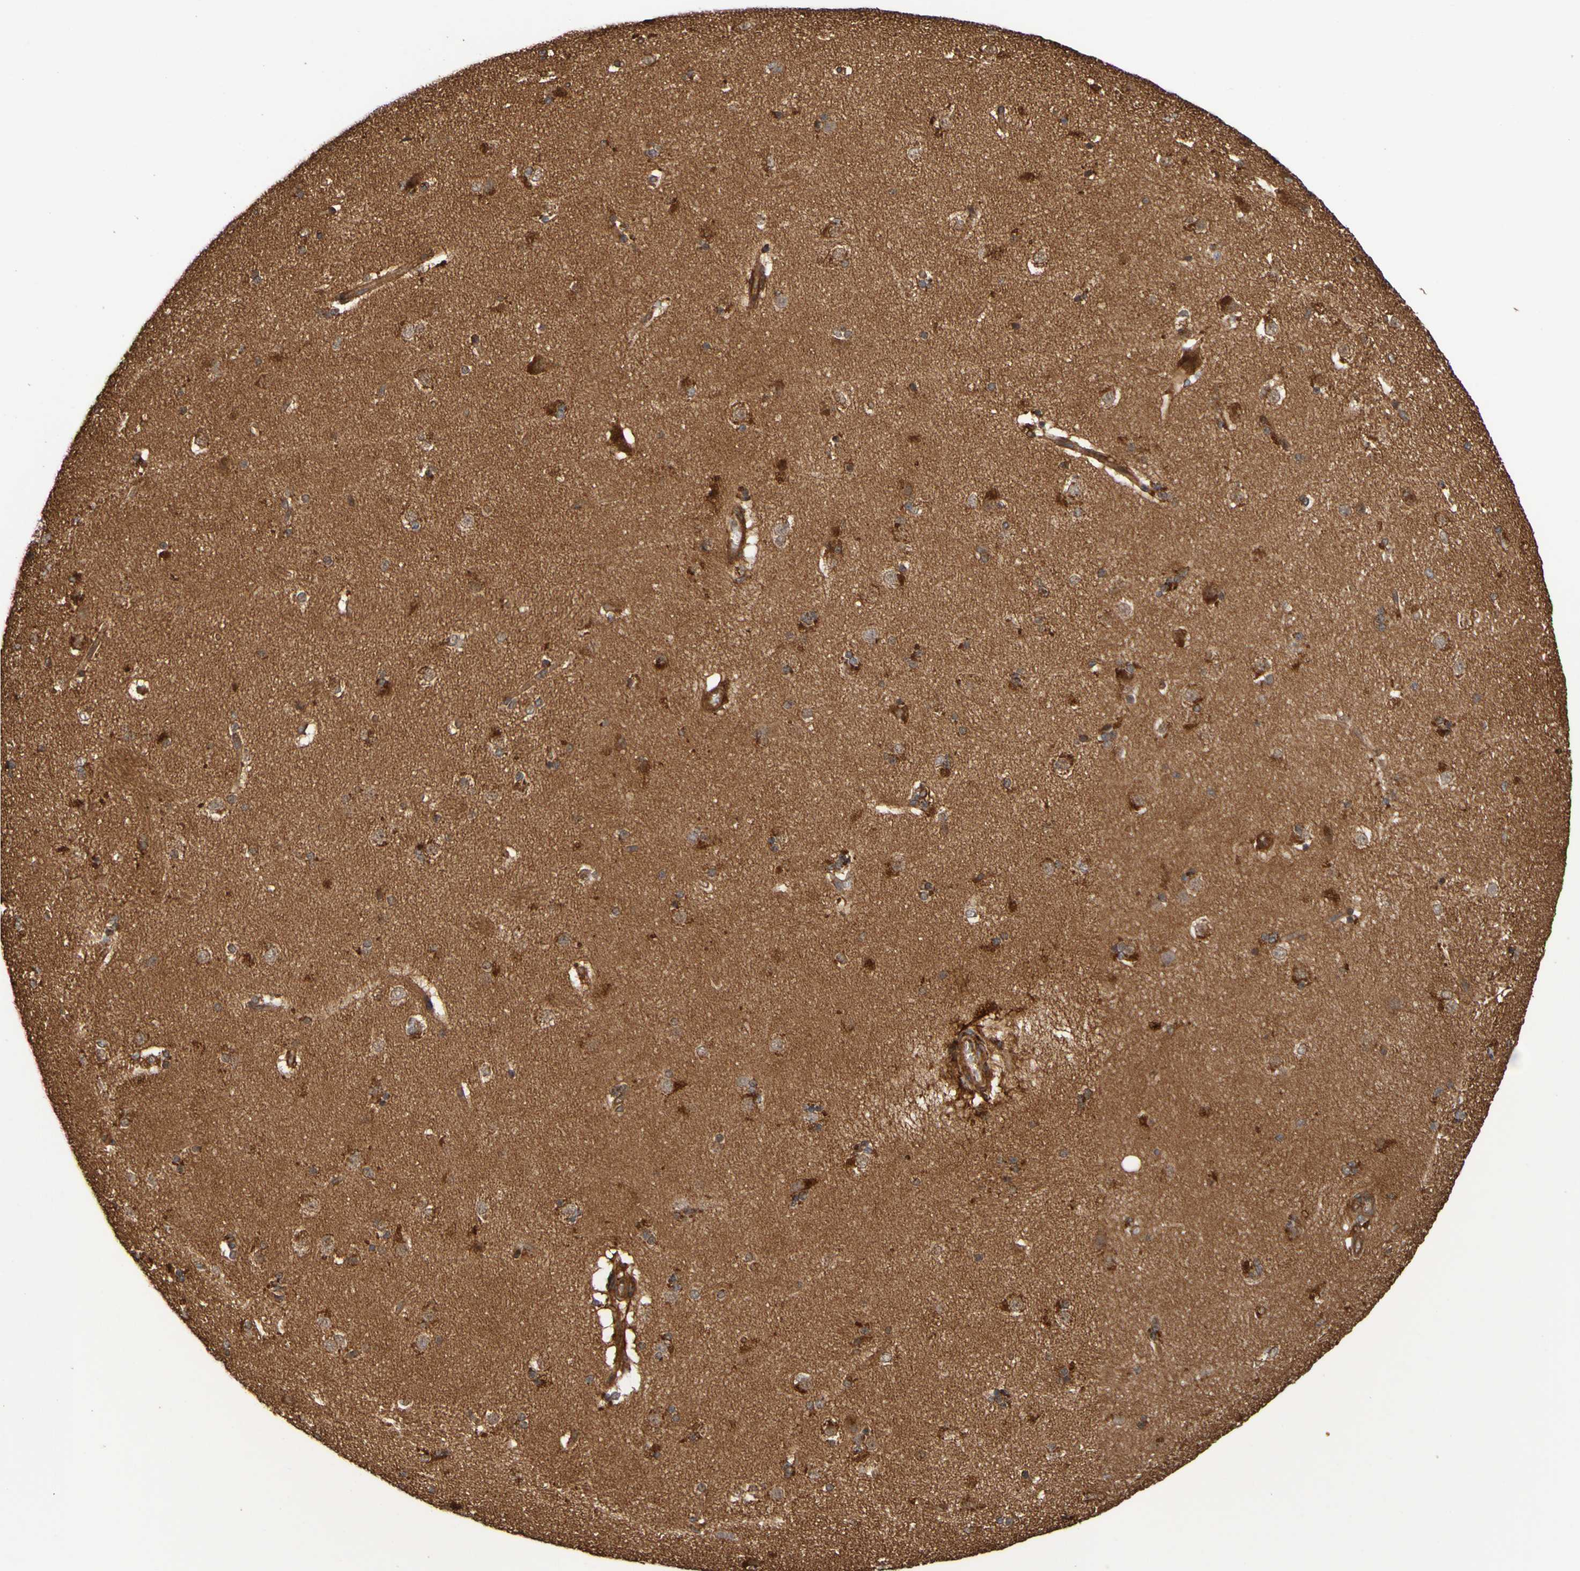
{"staining": {"intensity": "moderate", "quantity": "<25%", "location": "cytoplasmic/membranous"}, "tissue": "caudate", "cell_type": "Glial cells", "image_type": "normal", "snomed": [{"axis": "morphology", "description": "Normal tissue, NOS"}, {"axis": "topography", "description": "Lateral ventricle wall"}], "caption": "Protein expression analysis of benign caudate shows moderate cytoplasmic/membranous expression in approximately <25% of glial cells.", "gene": "UCN", "patient": {"sex": "female", "age": 19}}